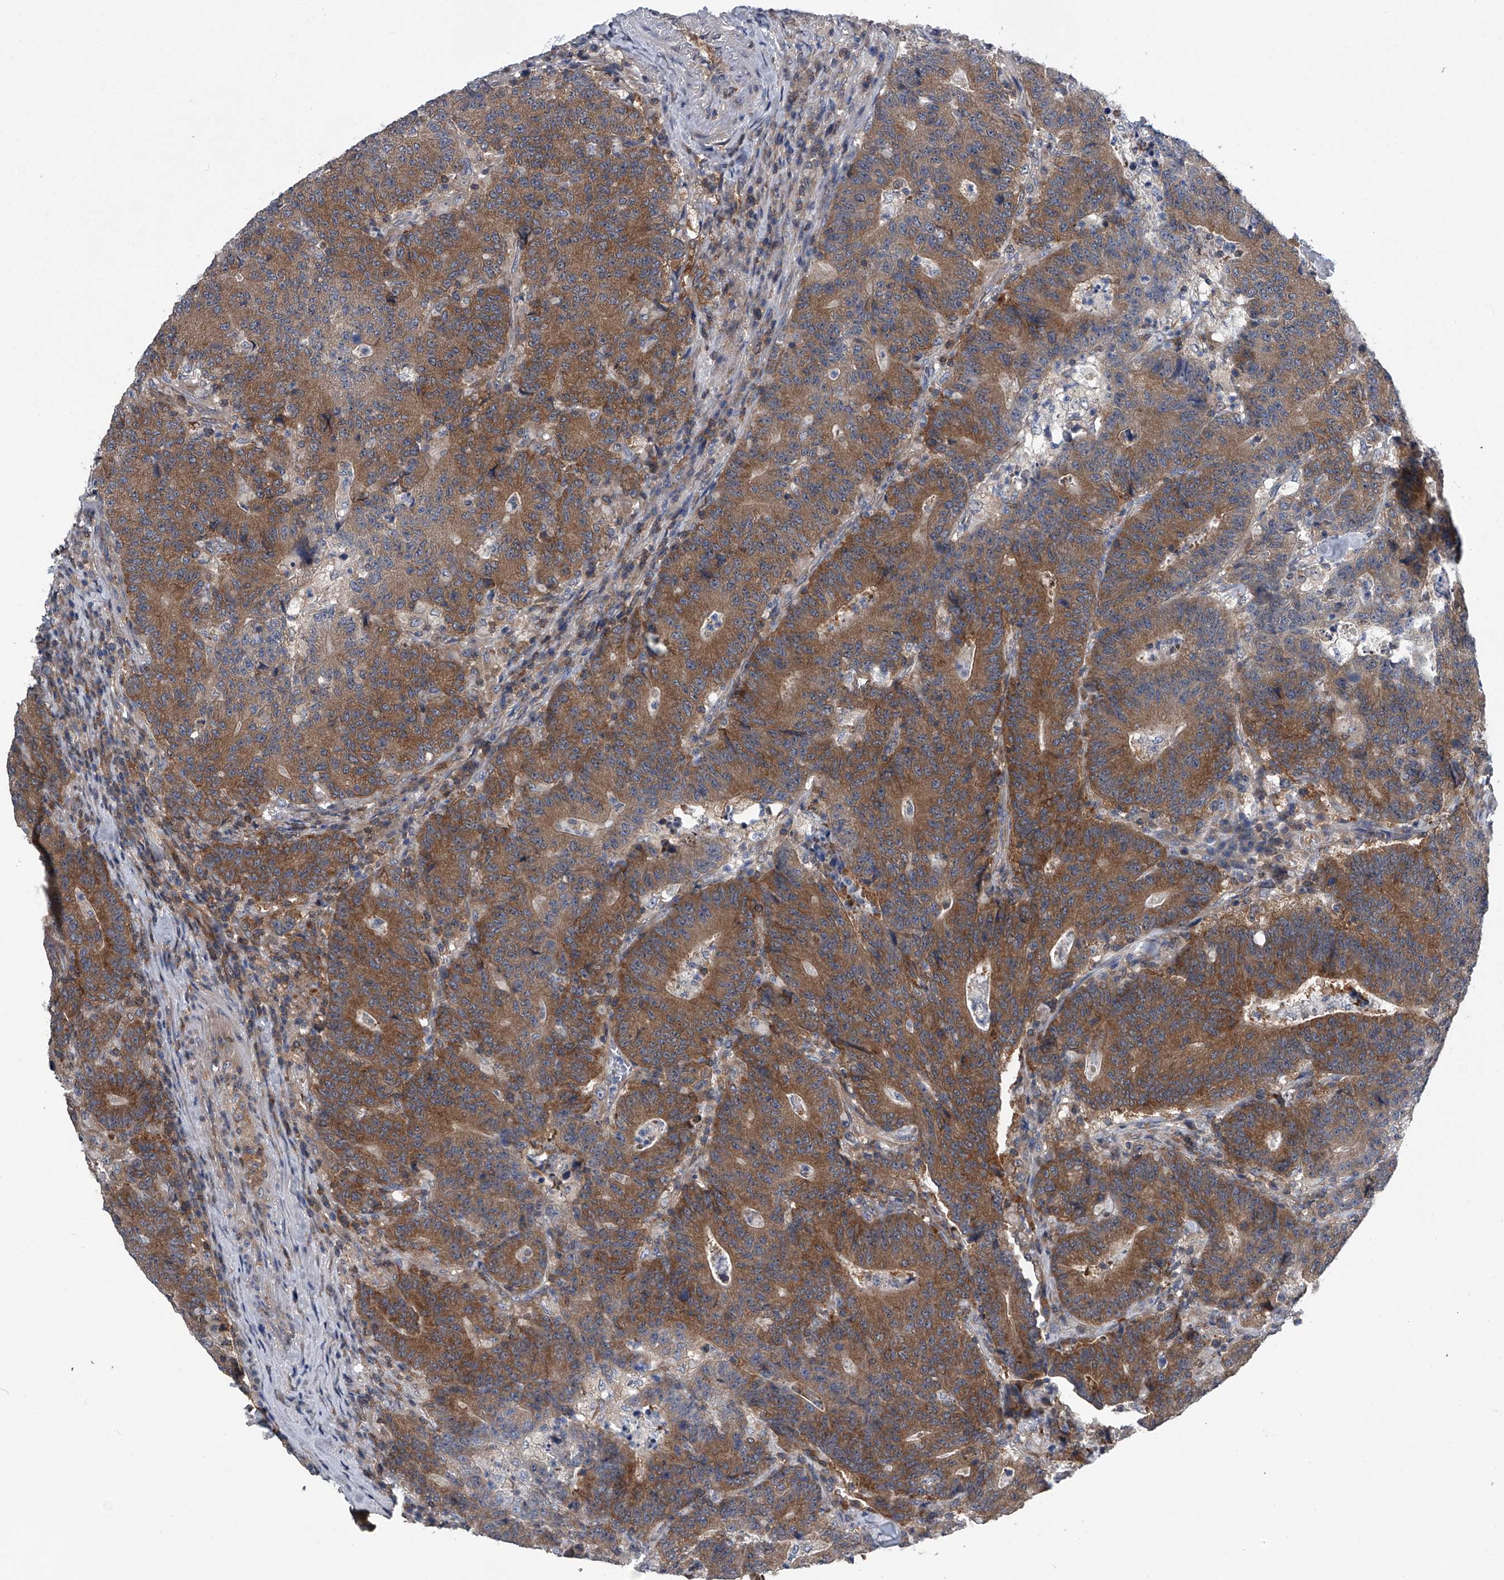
{"staining": {"intensity": "moderate", "quantity": ">75%", "location": "cytoplasmic/membranous"}, "tissue": "colorectal cancer", "cell_type": "Tumor cells", "image_type": "cancer", "snomed": [{"axis": "morphology", "description": "Normal tissue, NOS"}, {"axis": "morphology", "description": "Adenocarcinoma, NOS"}, {"axis": "topography", "description": "Colon"}], "caption": "Protein expression analysis of colorectal cancer reveals moderate cytoplasmic/membranous expression in approximately >75% of tumor cells.", "gene": "PPP2R5D", "patient": {"sex": "female", "age": 75}}